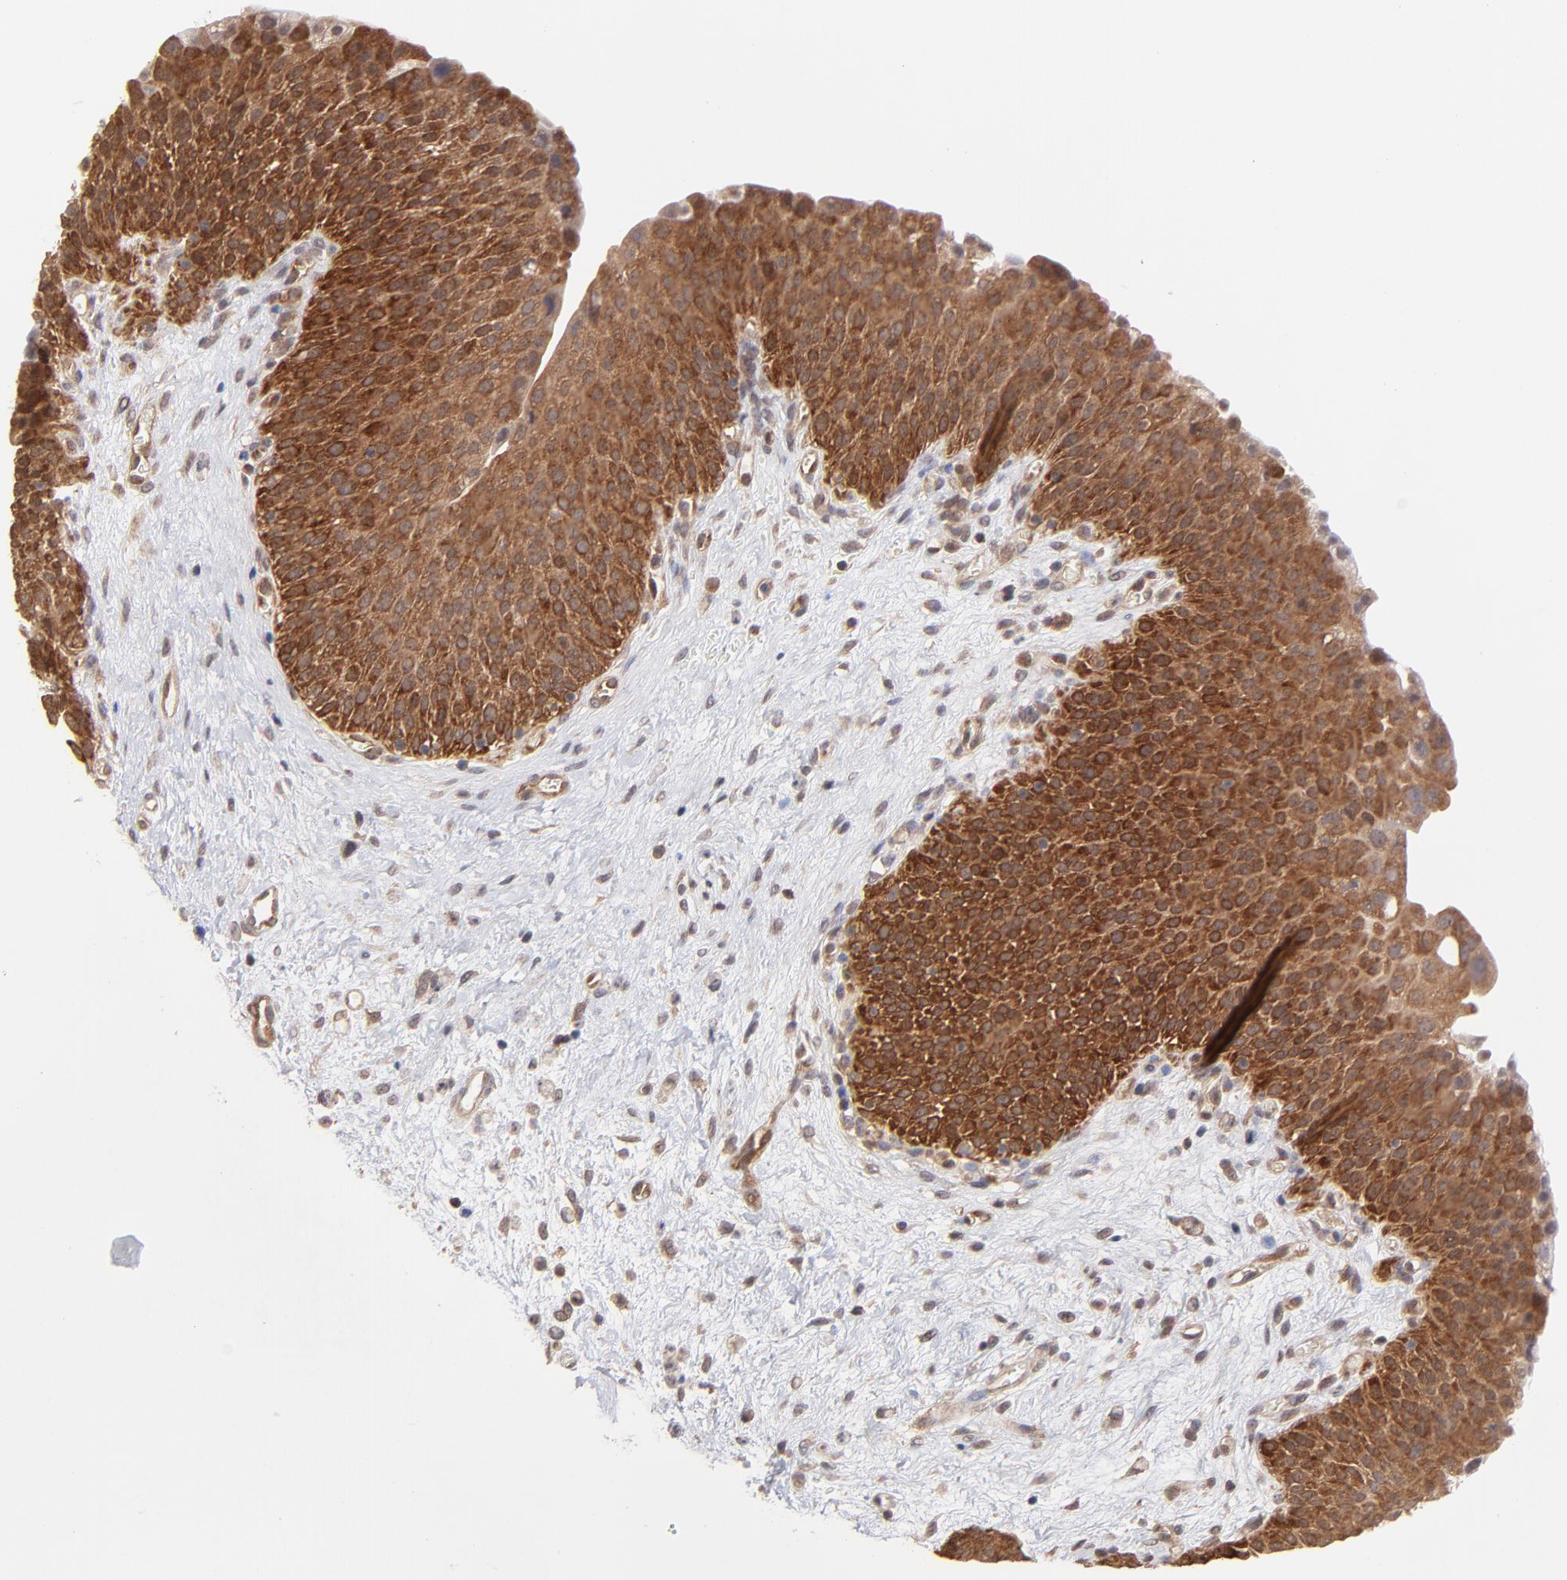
{"staining": {"intensity": "strong", "quantity": ">75%", "location": "cytoplasmic/membranous"}, "tissue": "urinary bladder", "cell_type": "Urothelial cells", "image_type": "normal", "snomed": [{"axis": "morphology", "description": "Normal tissue, NOS"}, {"axis": "morphology", "description": "Dysplasia, NOS"}, {"axis": "topography", "description": "Urinary bladder"}], "caption": "Benign urinary bladder exhibits strong cytoplasmic/membranous positivity in about >75% of urothelial cells.", "gene": "GART", "patient": {"sex": "male", "age": 35}}